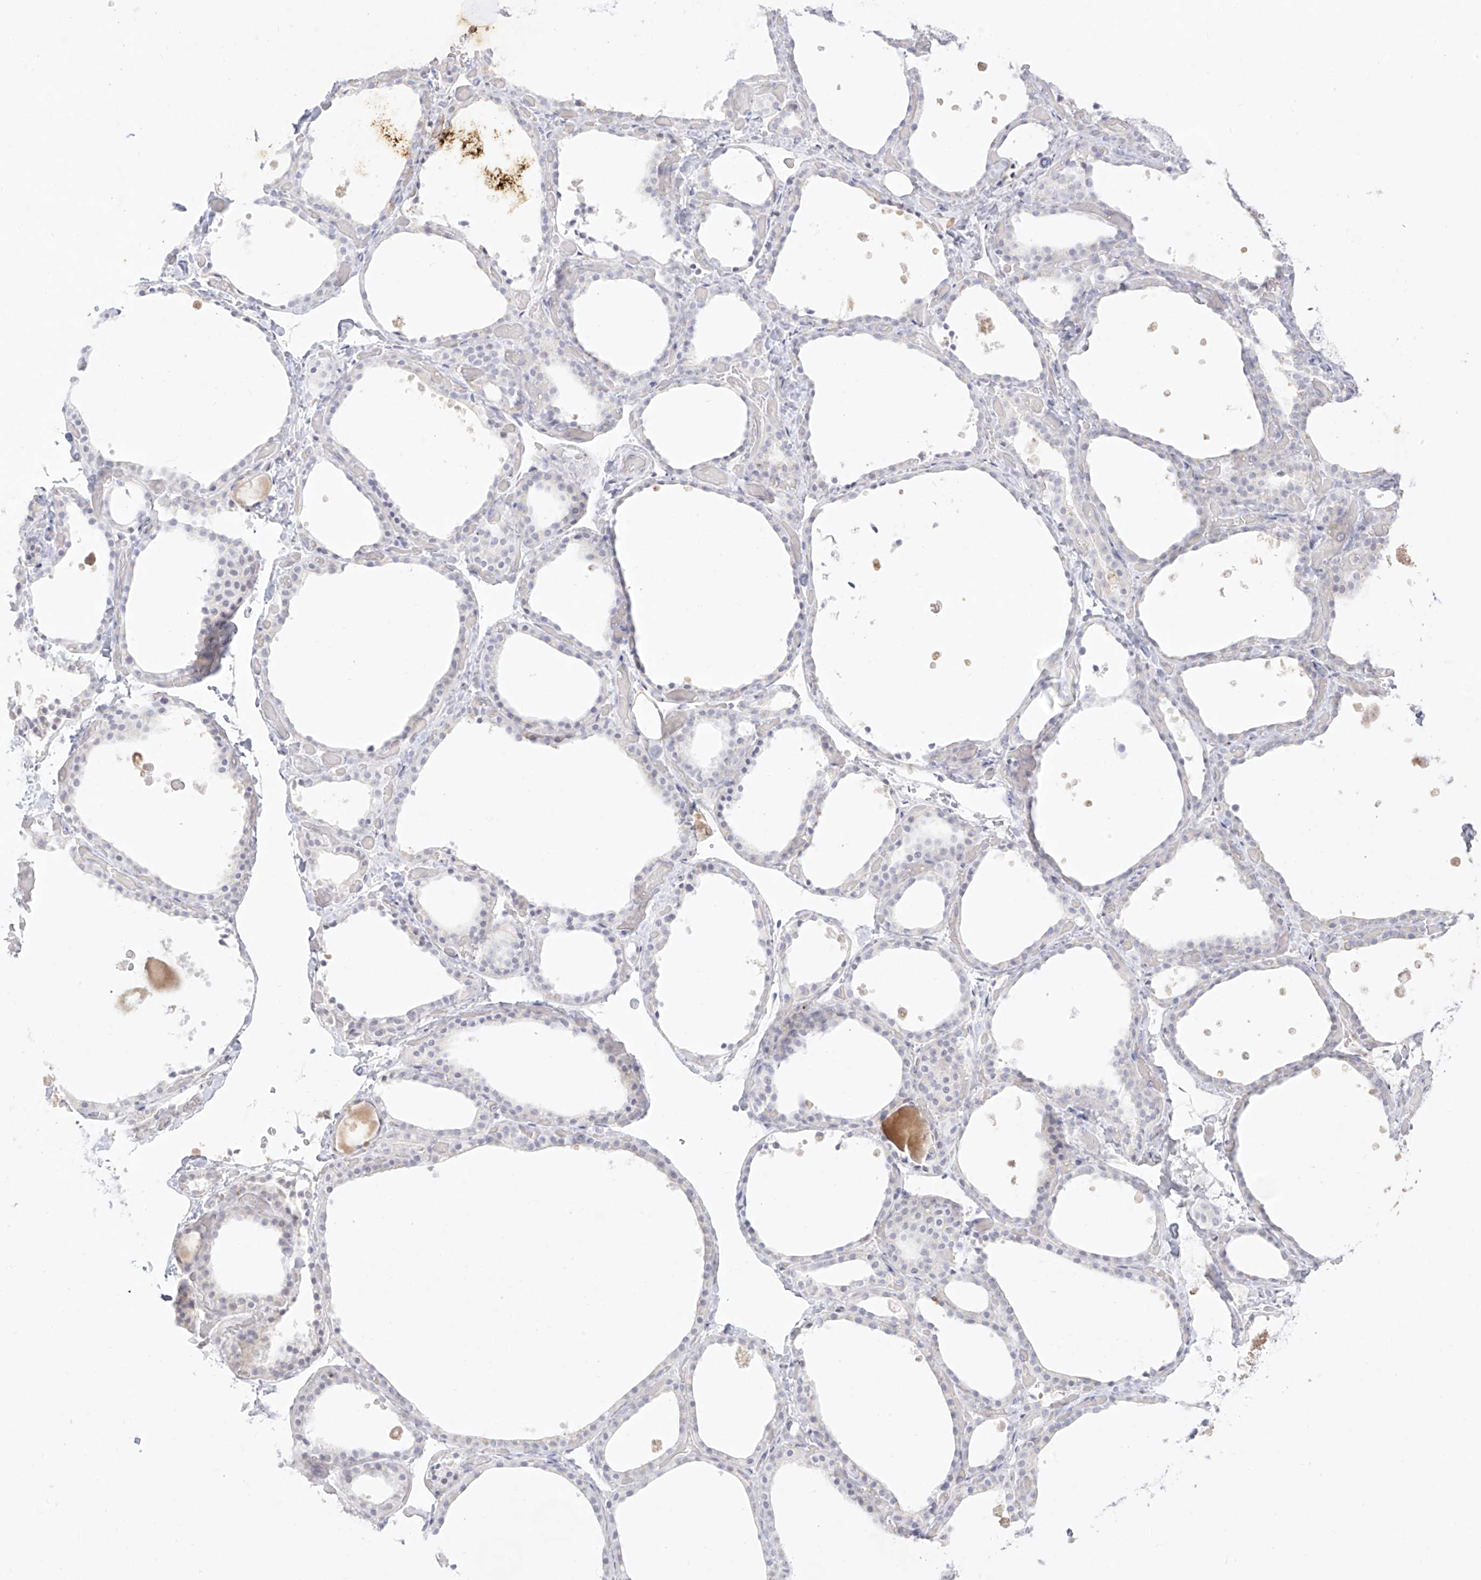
{"staining": {"intensity": "negative", "quantity": "none", "location": "none"}, "tissue": "thyroid gland", "cell_type": "Glandular cells", "image_type": "normal", "snomed": [{"axis": "morphology", "description": "Normal tissue, NOS"}, {"axis": "topography", "description": "Thyroid gland"}], "caption": "This is an immunohistochemistry (IHC) micrograph of normal human thyroid gland. There is no positivity in glandular cells.", "gene": "TGM4", "patient": {"sex": "female", "age": 44}}